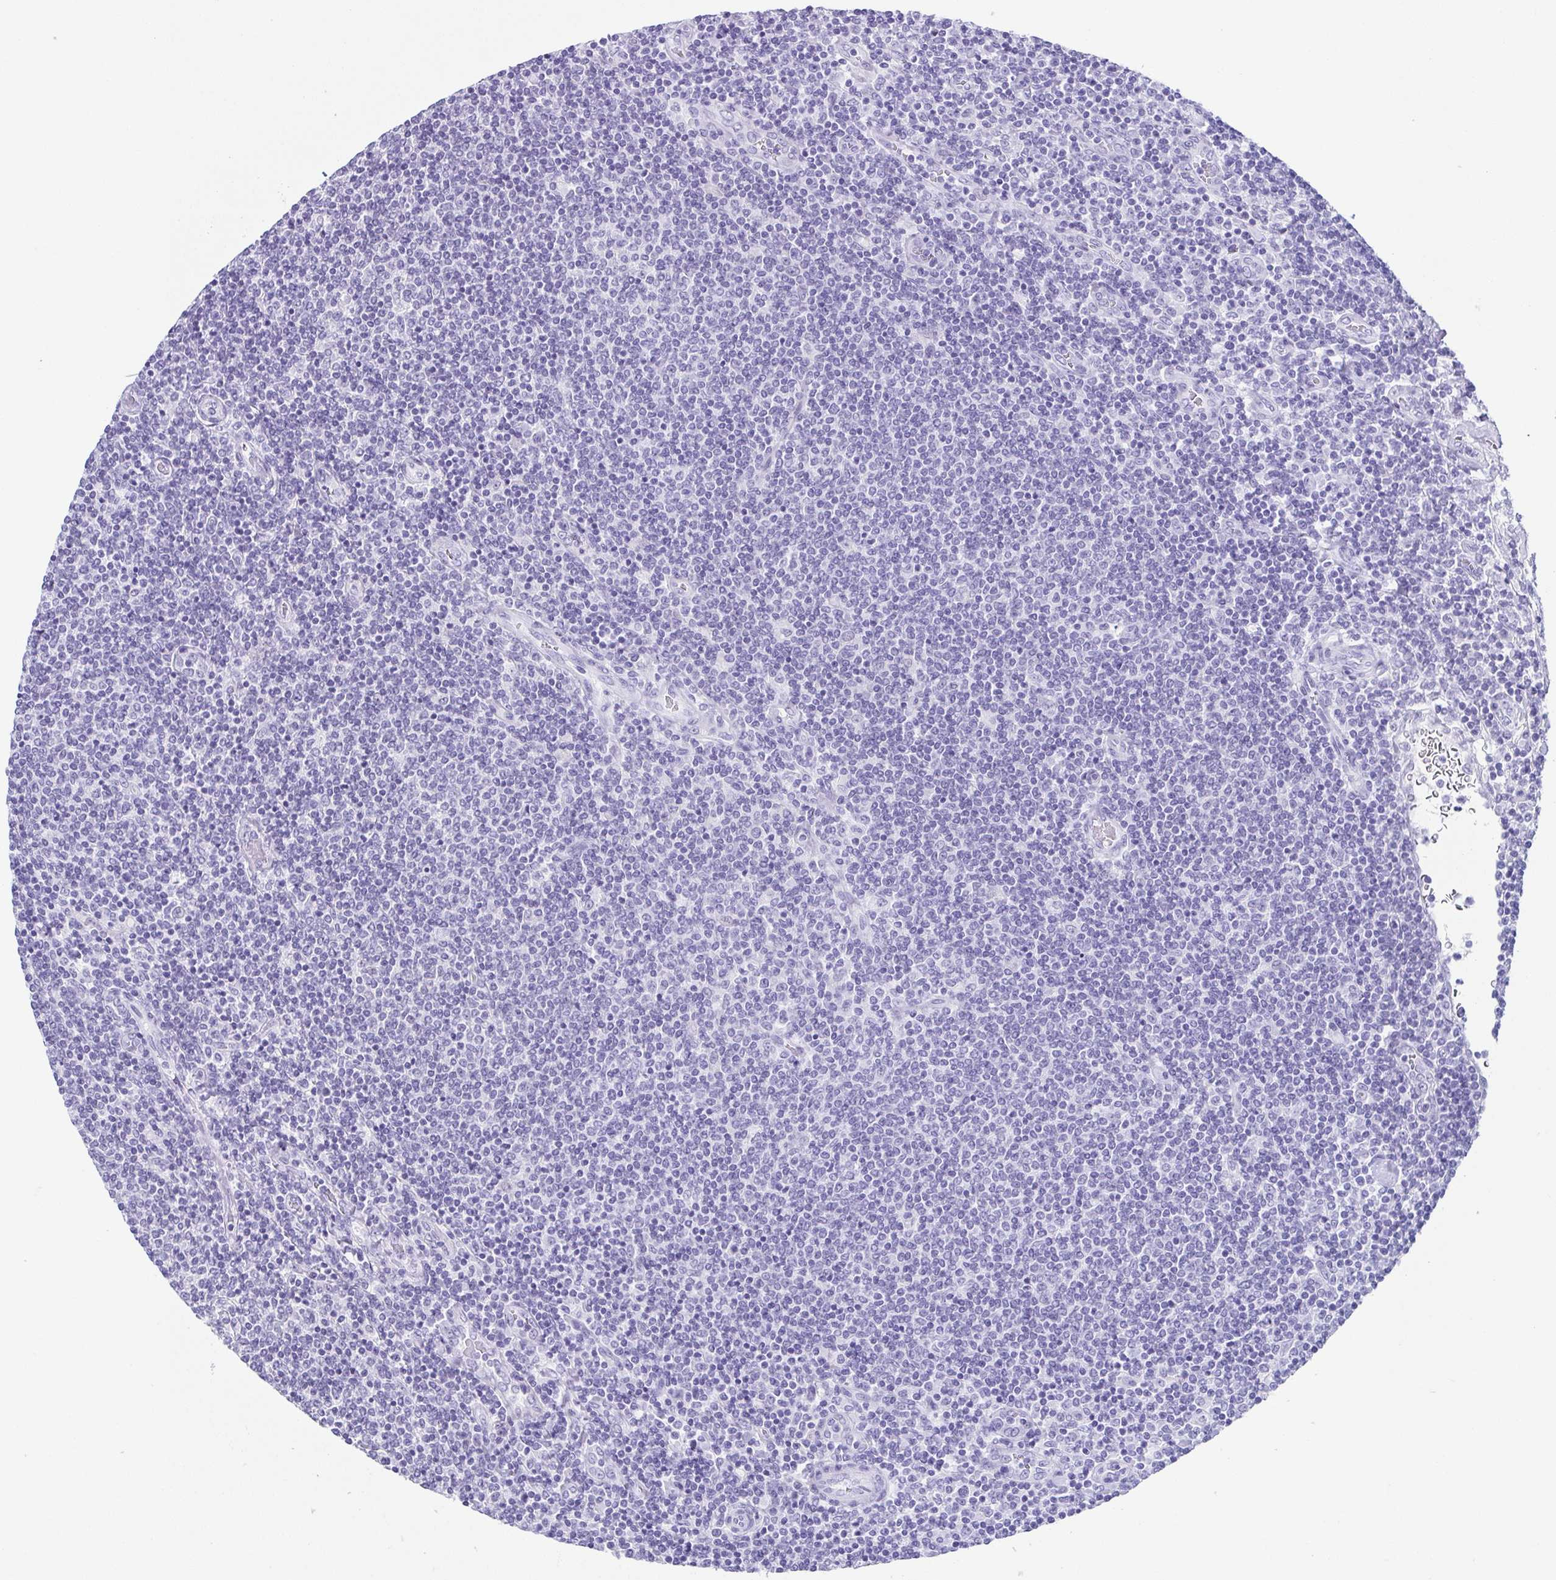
{"staining": {"intensity": "negative", "quantity": "none", "location": "none"}, "tissue": "lymphoma", "cell_type": "Tumor cells", "image_type": "cancer", "snomed": [{"axis": "morphology", "description": "Malignant lymphoma, non-Hodgkin's type, Low grade"}, {"axis": "topography", "description": "Lymph node"}], "caption": "This is a histopathology image of IHC staining of lymphoma, which shows no positivity in tumor cells. (DAB (3,3'-diaminobenzidine) immunohistochemistry (IHC) visualized using brightfield microscopy, high magnification).", "gene": "ESX1", "patient": {"sex": "male", "age": 52}}